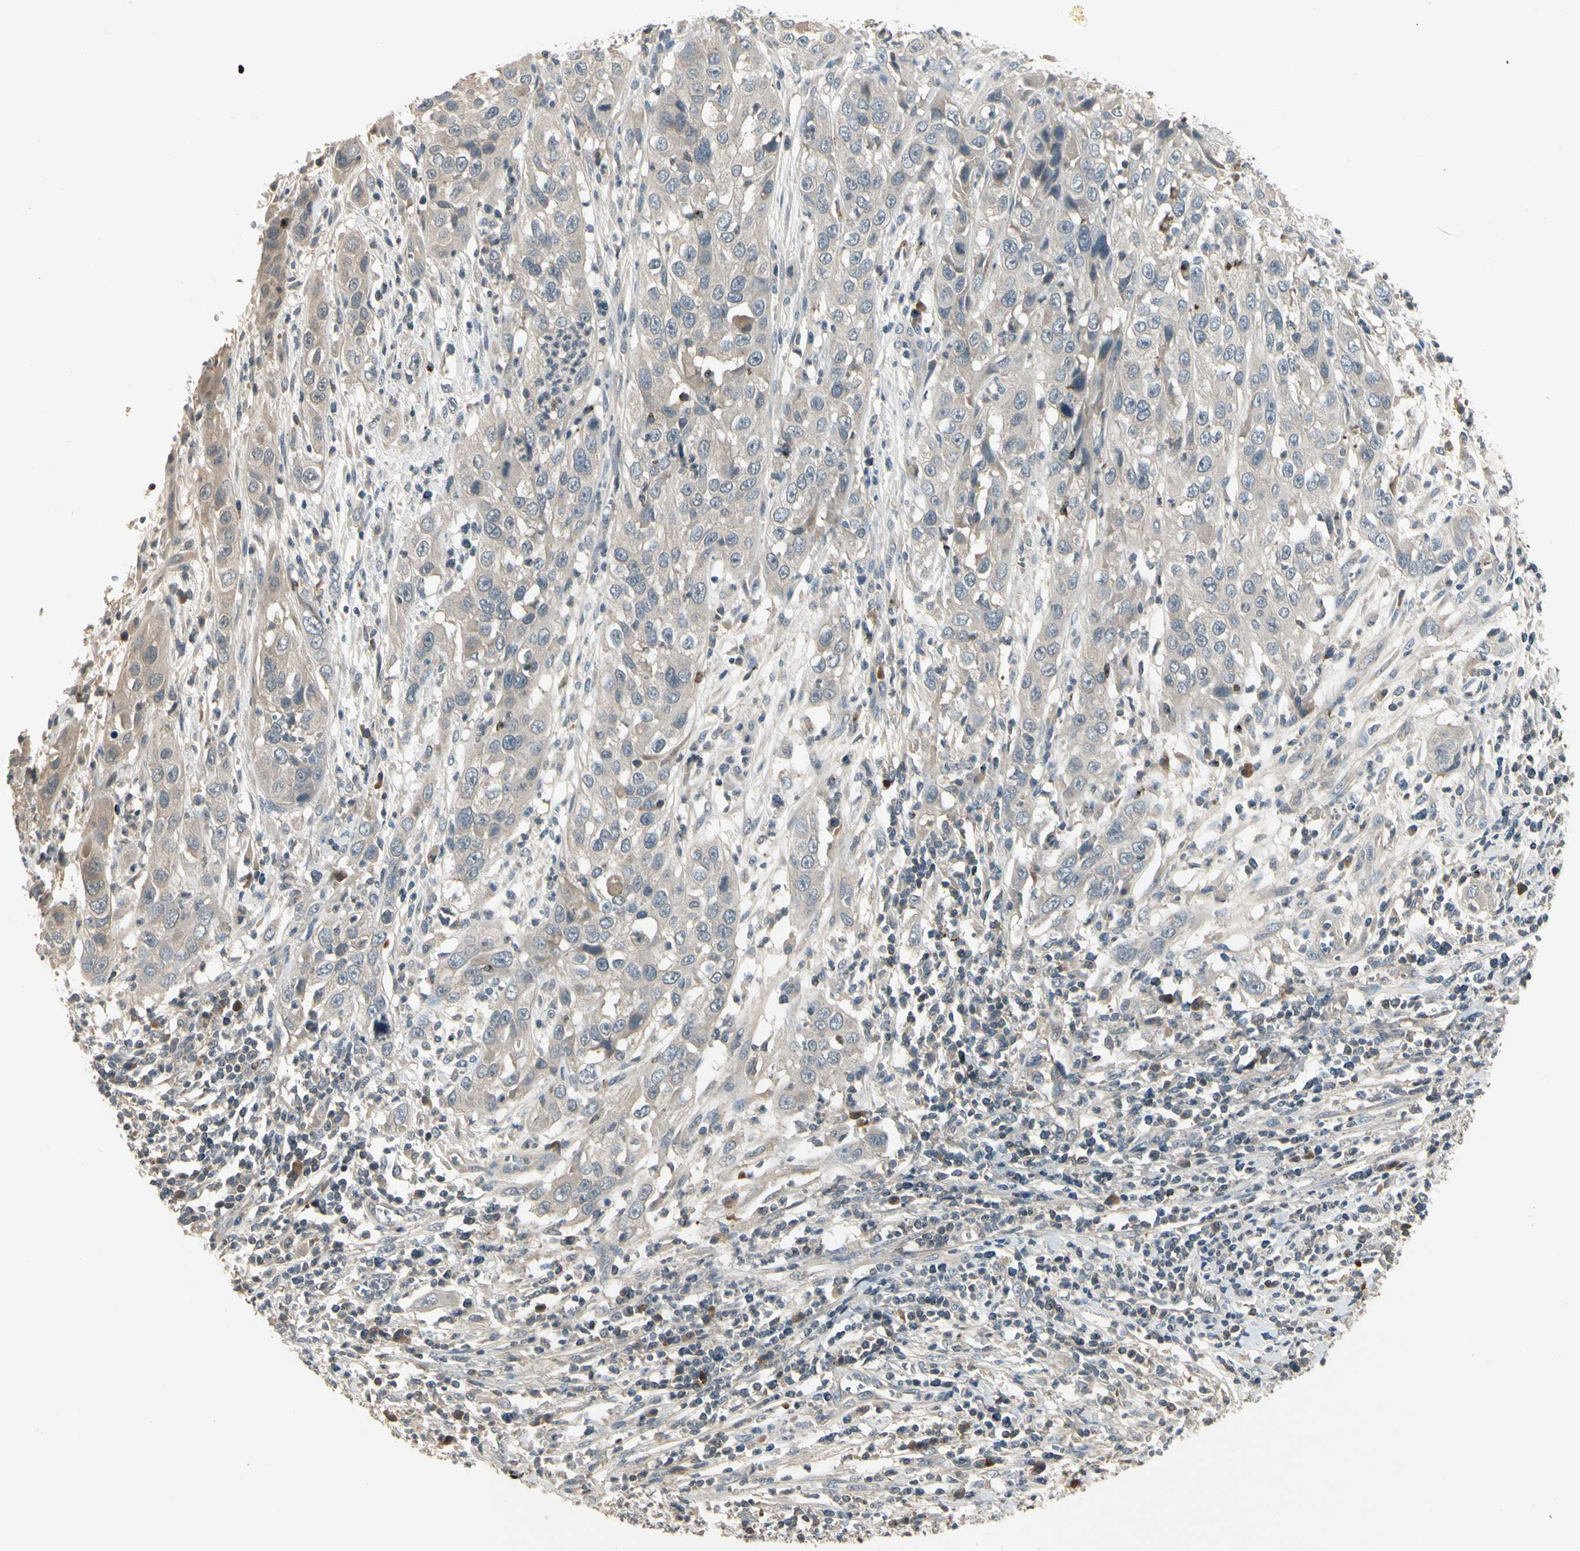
{"staining": {"intensity": "weak", "quantity": ">75%", "location": "cytoplasmic/membranous"}, "tissue": "cervical cancer", "cell_type": "Tumor cells", "image_type": "cancer", "snomed": [{"axis": "morphology", "description": "Squamous cell carcinoma, NOS"}, {"axis": "topography", "description": "Cervix"}], "caption": "There is low levels of weak cytoplasmic/membranous expression in tumor cells of squamous cell carcinoma (cervical), as demonstrated by immunohistochemical staining (brown color).", "gene": "CCL4", "patient": {"sex": "female", "age": 32}}